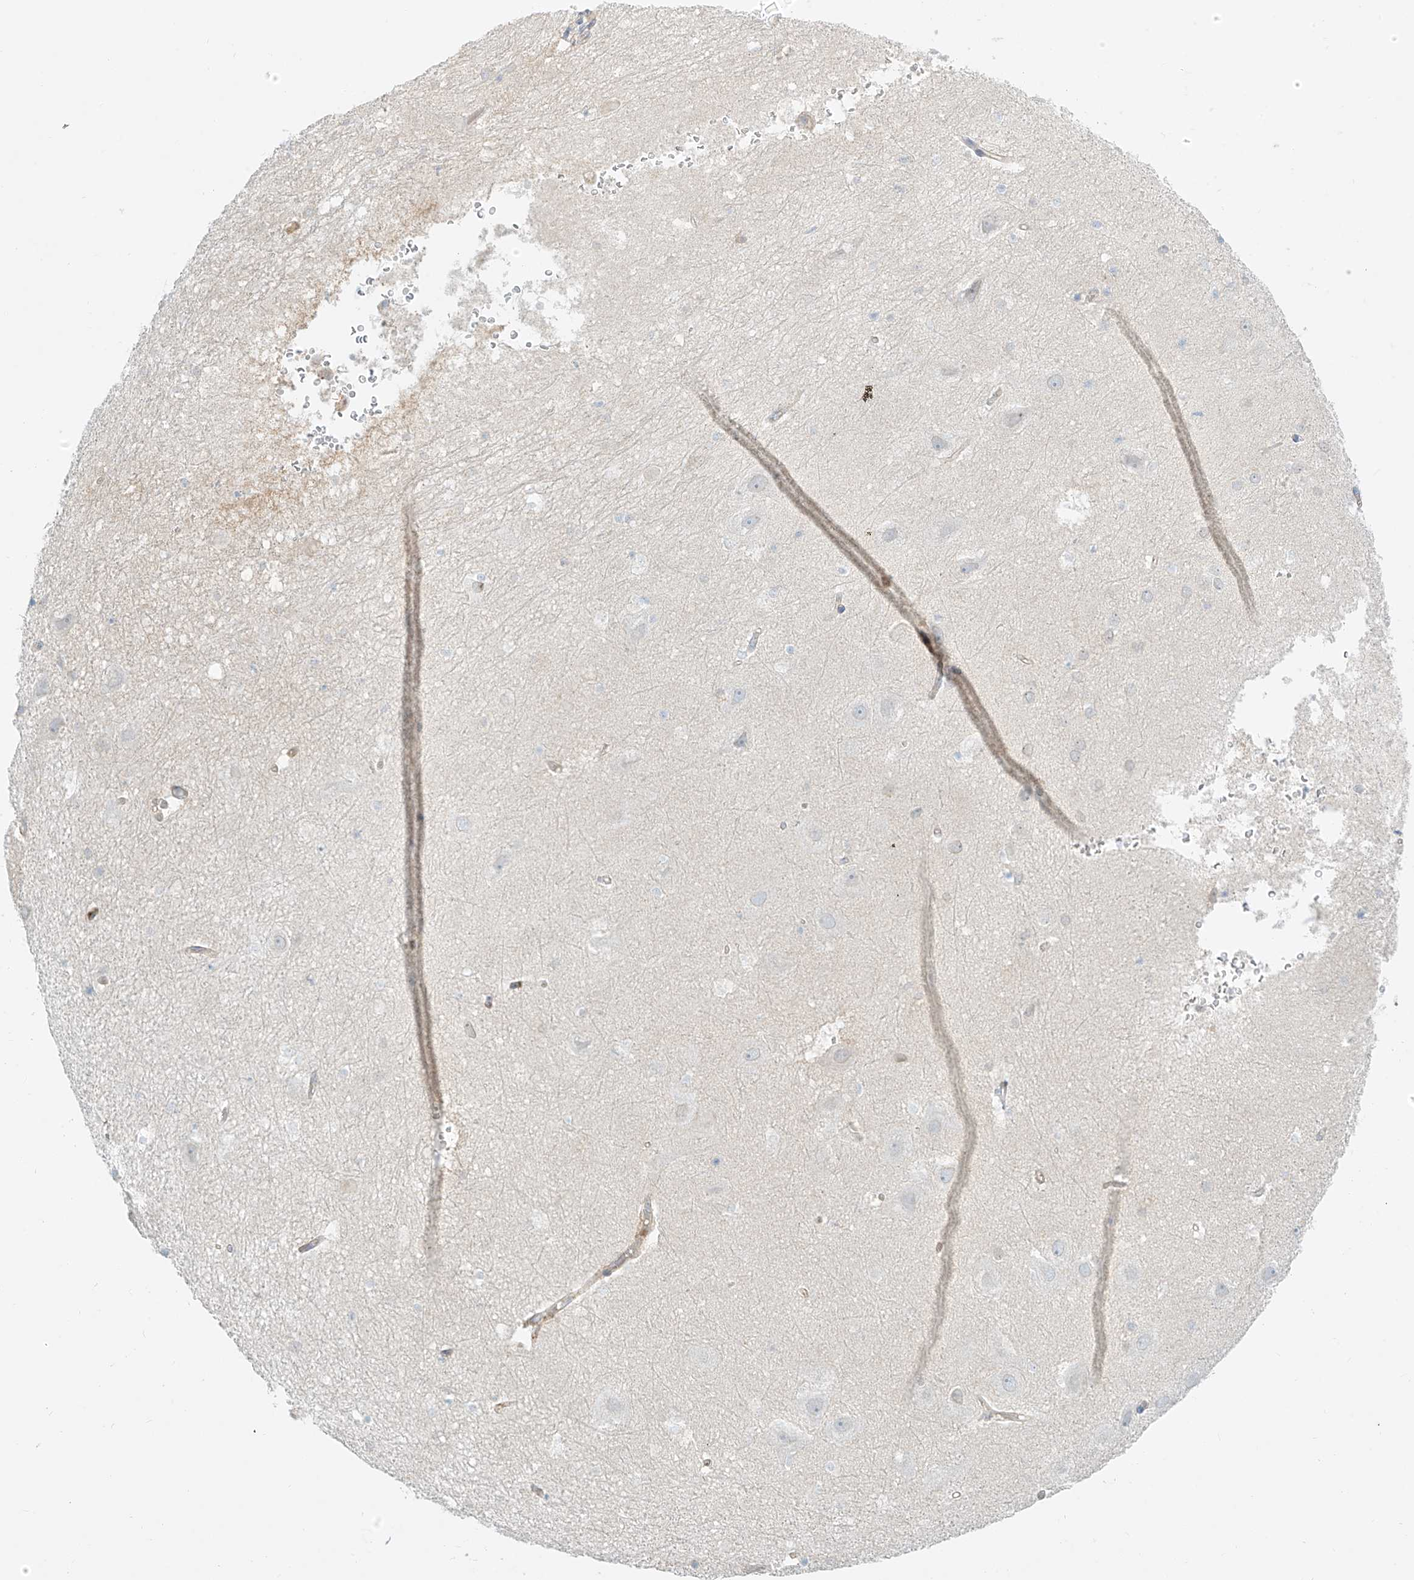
{"staining": {"intensity": "negative", "quantity": "none", "location": "none"}, "tissue": "hippocampus", "cell_type": "Glial cells", "image_type": "normal", "snomed": [{"axis": "morphology", "description": "Normal tissue, NOS"}, {"axis": "topography", "description": "Hippocampus"}], "caption": "IHC histopathology image of normal hippocampus: human hippocampus stained with DAB (3,3'-diaminobenzidine) reveals no significant protein expression in glial cells.", "gene": "OCSTAMP", "patient": {"sex": "female", "age": 52}}